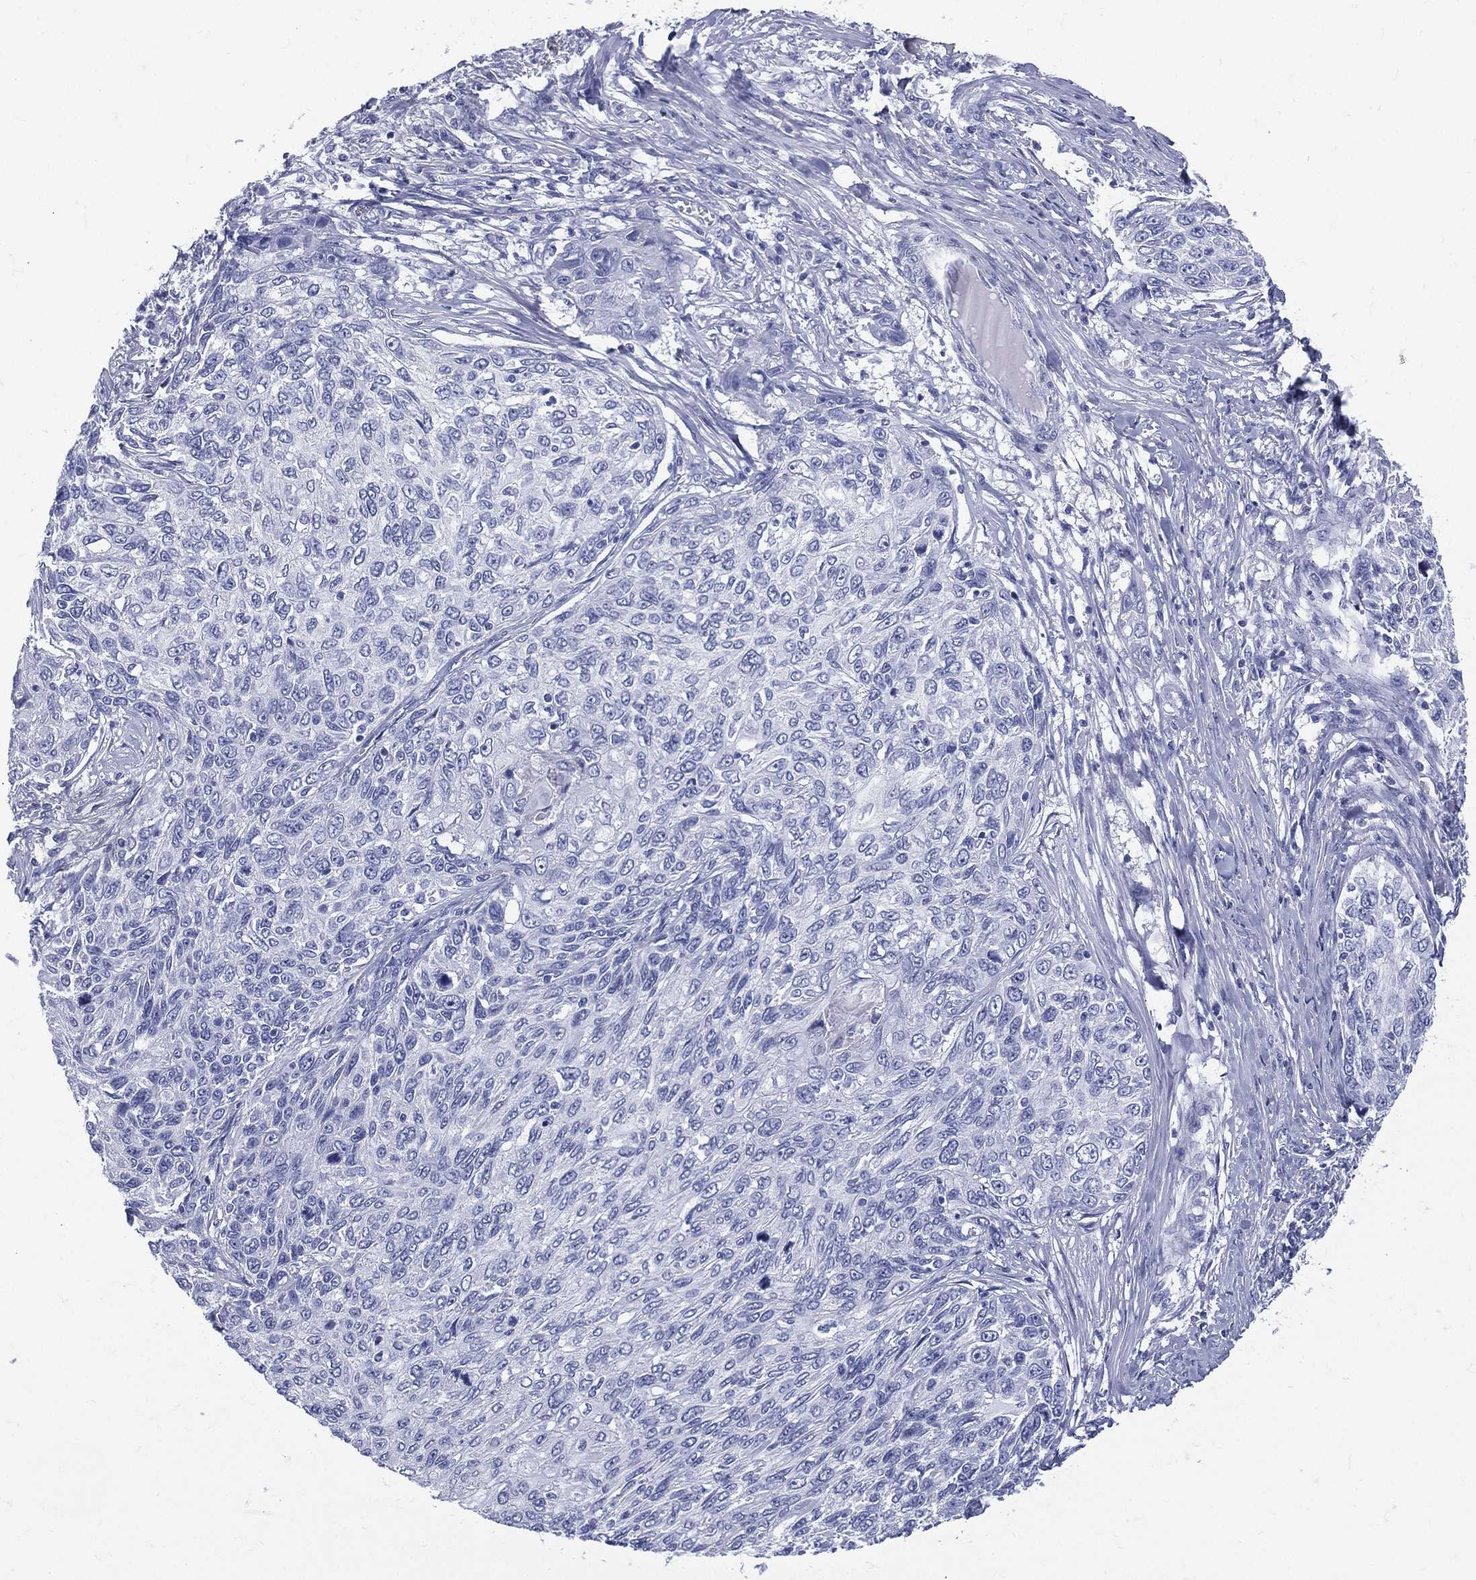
{"staining": {"intensity": "negative", "quantity": "none", "location": "none"}, "tissue": "skin cancer", "cell_type": "Tumor cells", "image_type": "cancer", "snomed": [{"axis": "morphology", "description": "Squamous cell carcinoma, NOS"}, {"axis": "topography", "description": "Skin"}], "caption": "DAB (3,3'-diaminobenzidine) immunohistochemical staining of skin cancer (squamous cell carcinoma) exhibits no significant positivity in tumor cells.", "gene": "ETNPPL", "patient": {"sex": "male", "age": 92}}